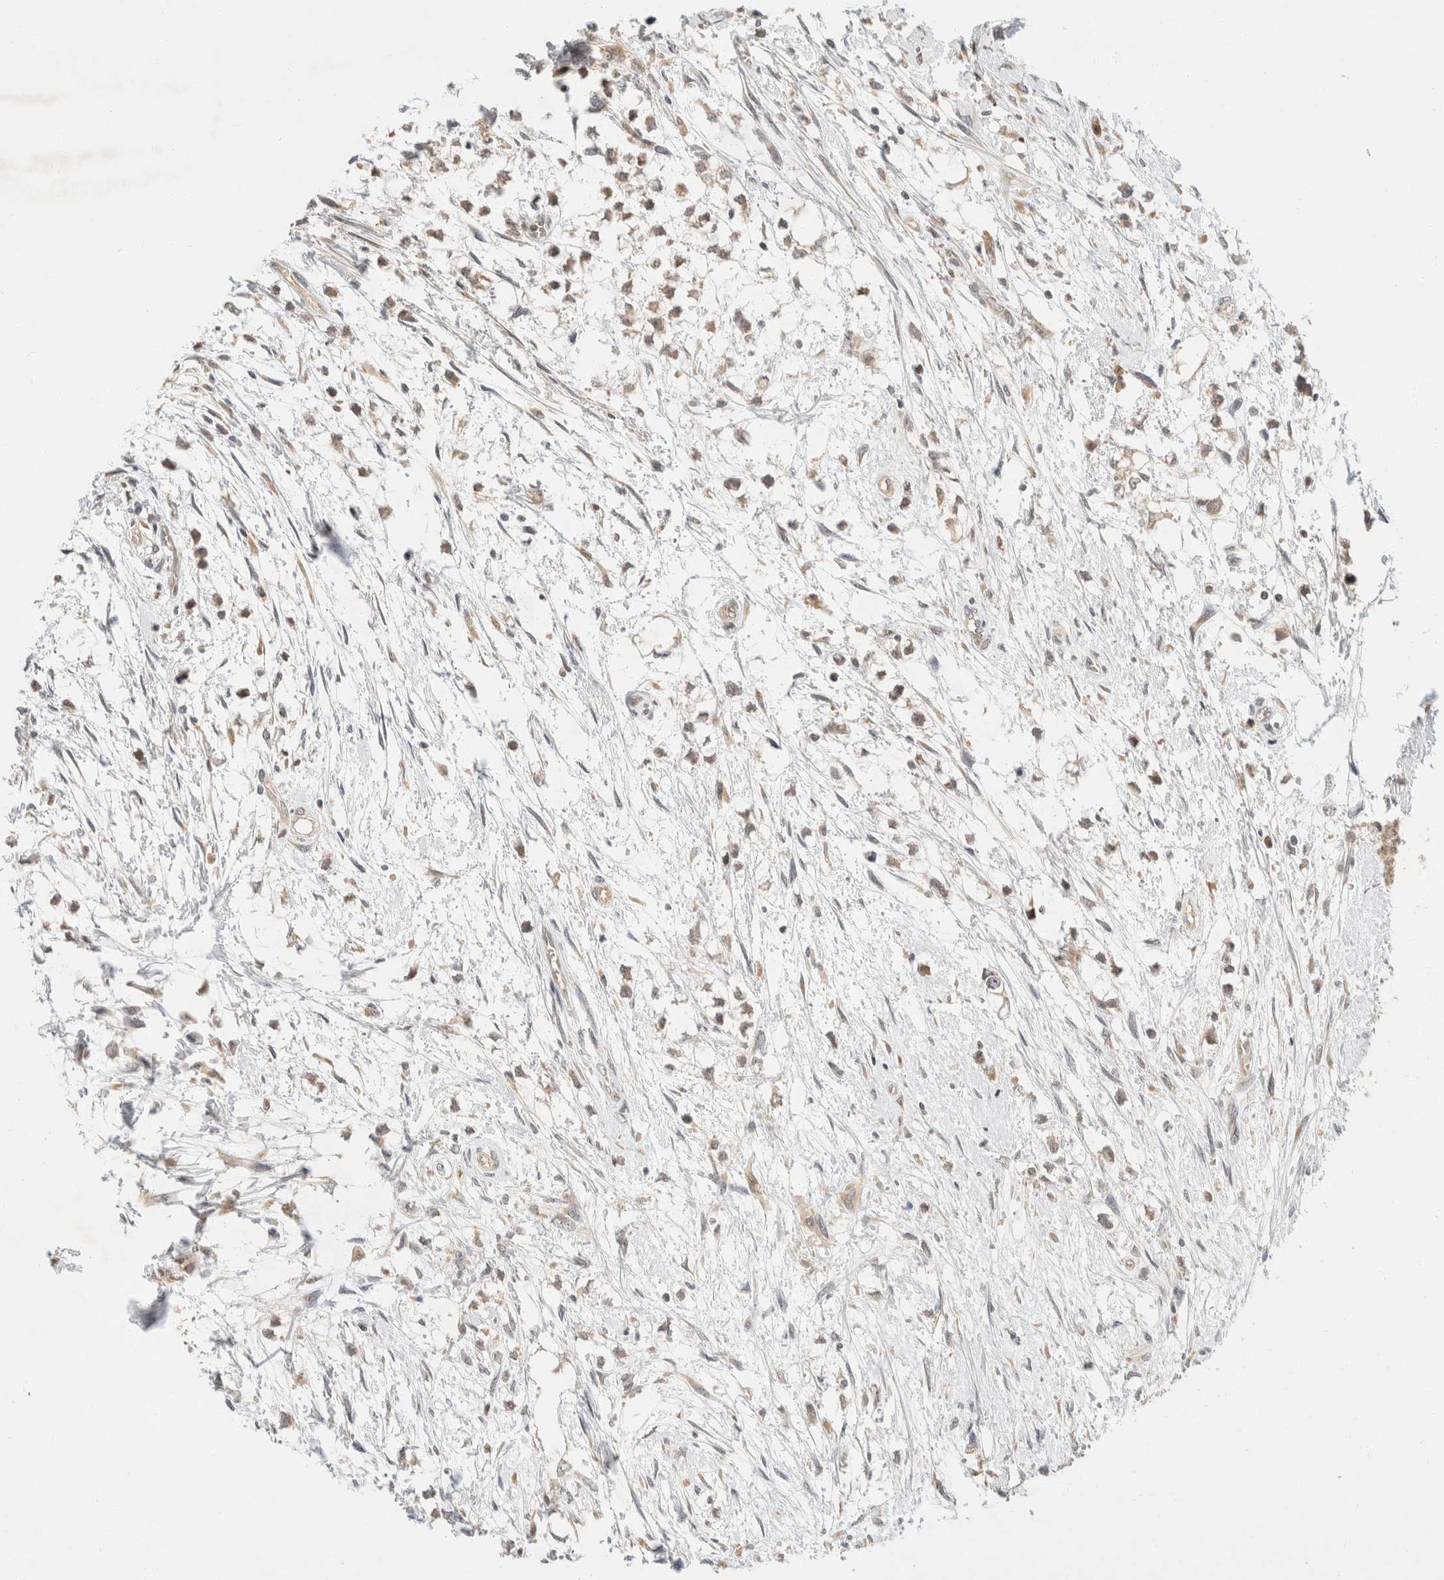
{"staining": {"intensity": "weak", "quantity": ">75%", "location": "cytoplasmic/membranous"}, "tissue": "testis cancer", "cell_type": "Tumor cells", "image_type": "cancer", "snomed": [{"axis": "morphology", "description": "Seminoma, NOS"}, {"axis": "morphology", "description": "Carcinoma, Embryonal, NOS"}, {"axis": "topography", "description": "Testis"}], "caption": "A brown stain labels weak cytoplasmic/membranous positivity of a protein in human testis embryonal carcinoma tumor cells. Nuclei are stained in blue.", "gene": "TACC1", "patient": {"sex": "male", "age": 51}}